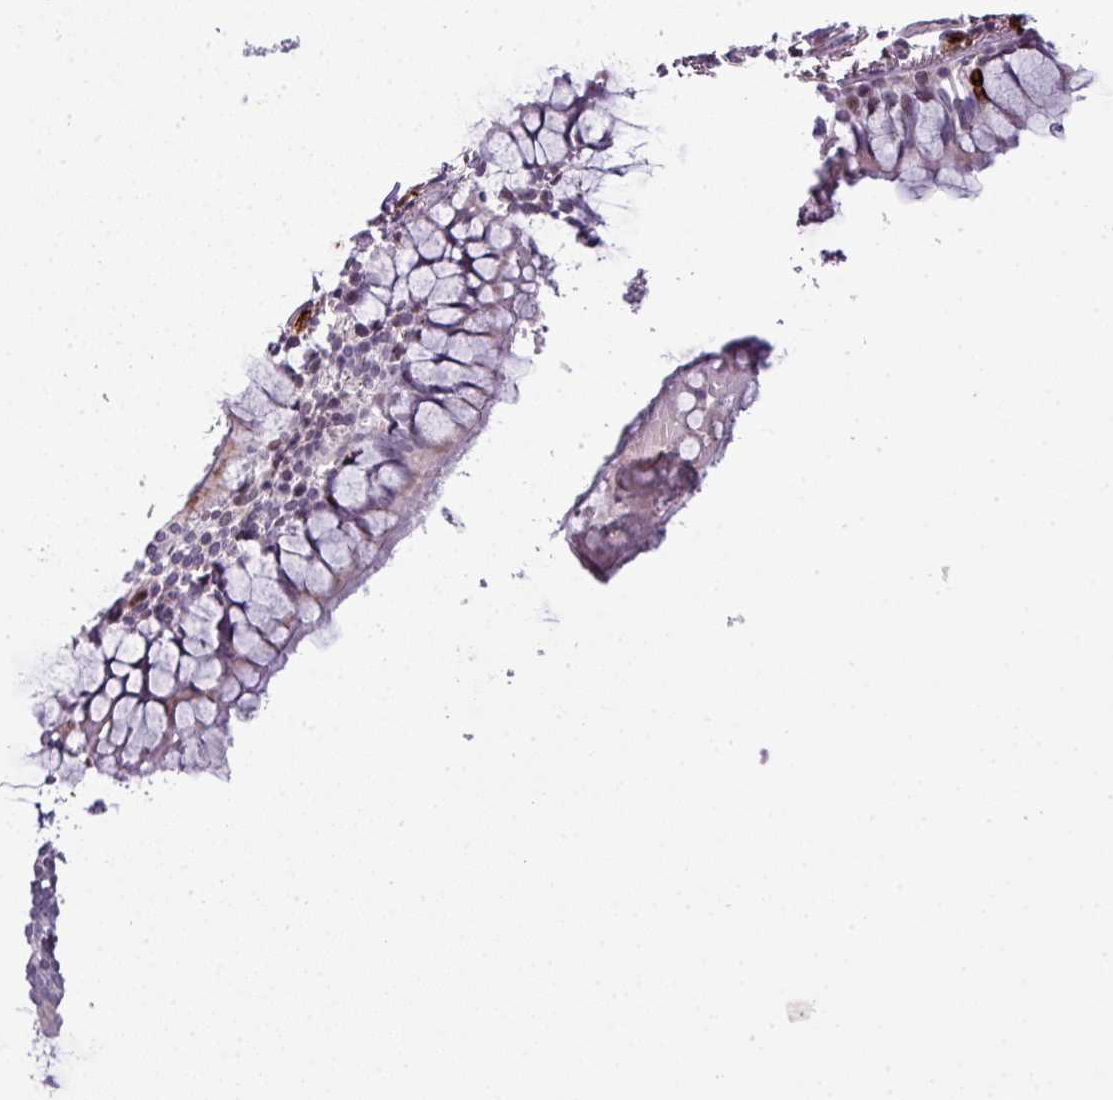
{"staining": {"intensity": "negative", "quantity": "none", "location": "none"}, "tissue": "bronchus", "cell_type": "Respiratory epithelial cells", "image_type": "normal", "snomed": [{"axis": "morphology", "description": "Normal tissue, NOS"}, {"axis": "topography", "description": "Bronchus"}], "caption": "Immunohistochemistry (IHC) of unremarkable bronchus reveals no staining in respiratory epithelial cells. (DAB immunohistochemistry, high magnification).", "gene": "TMEFF1", "patient": {"sex": "male", "age": 70}}